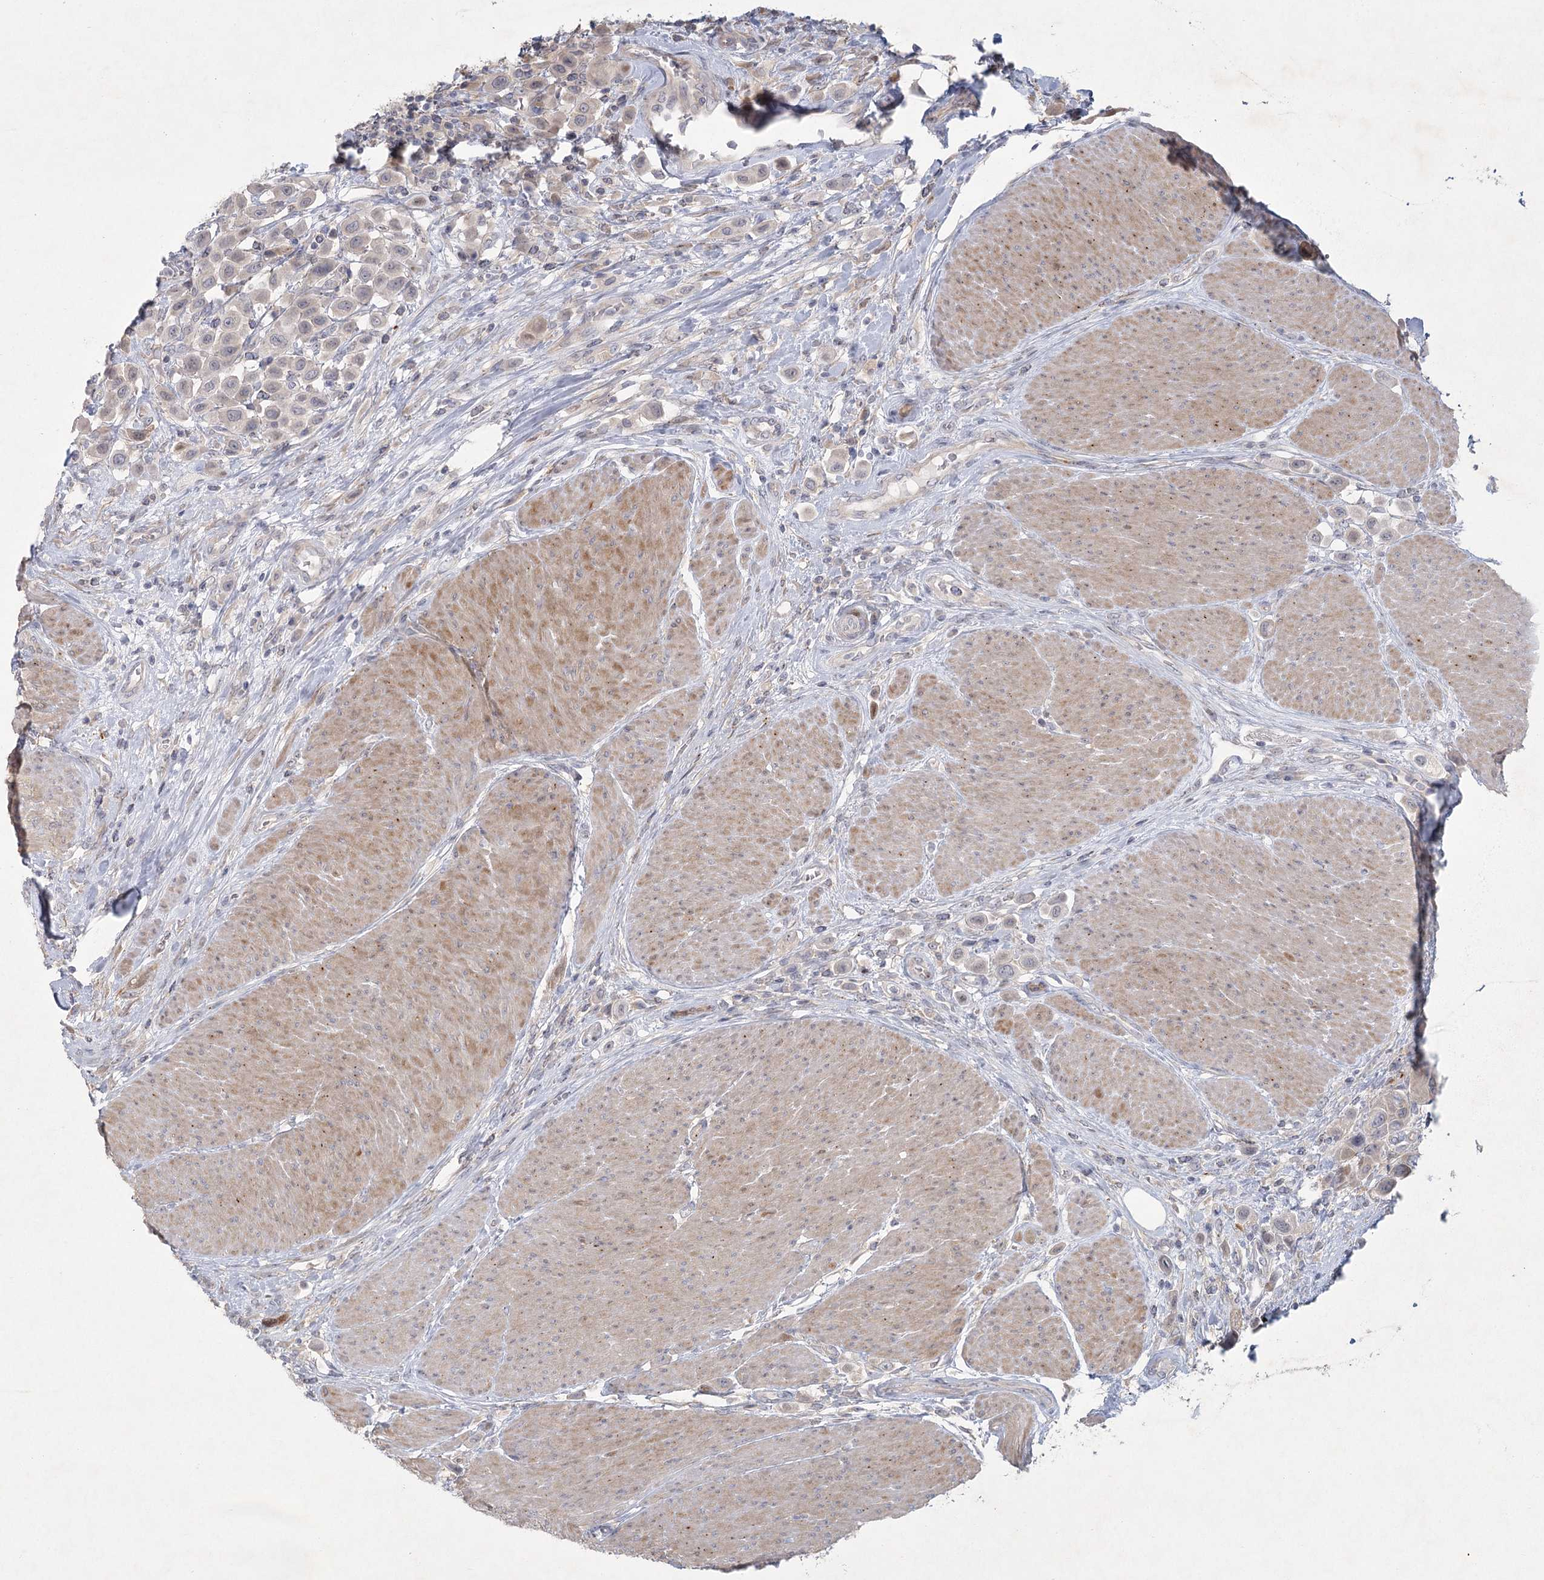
{"staining": {"intensity": "negative", "quantity": "none", "location": "none"}, "tissue": "urothelial cancer", "cell_type": "Tumor cells", "image_type": "cancer", "snomed": [{"axis": "morphology", "description": "Urothelial carcinoma, High grade"}, {"axis": "topography", "description": "Urinary bladder"}], "caption": "DAB (3,3'-diaminobenzidine) immunohistochemical staining of urothelial carcinoma (high-grade) exhibits no significant staining in tumor cells.", "gene": "FAM110C", "patient": {"sex": "male", "age": 50}}